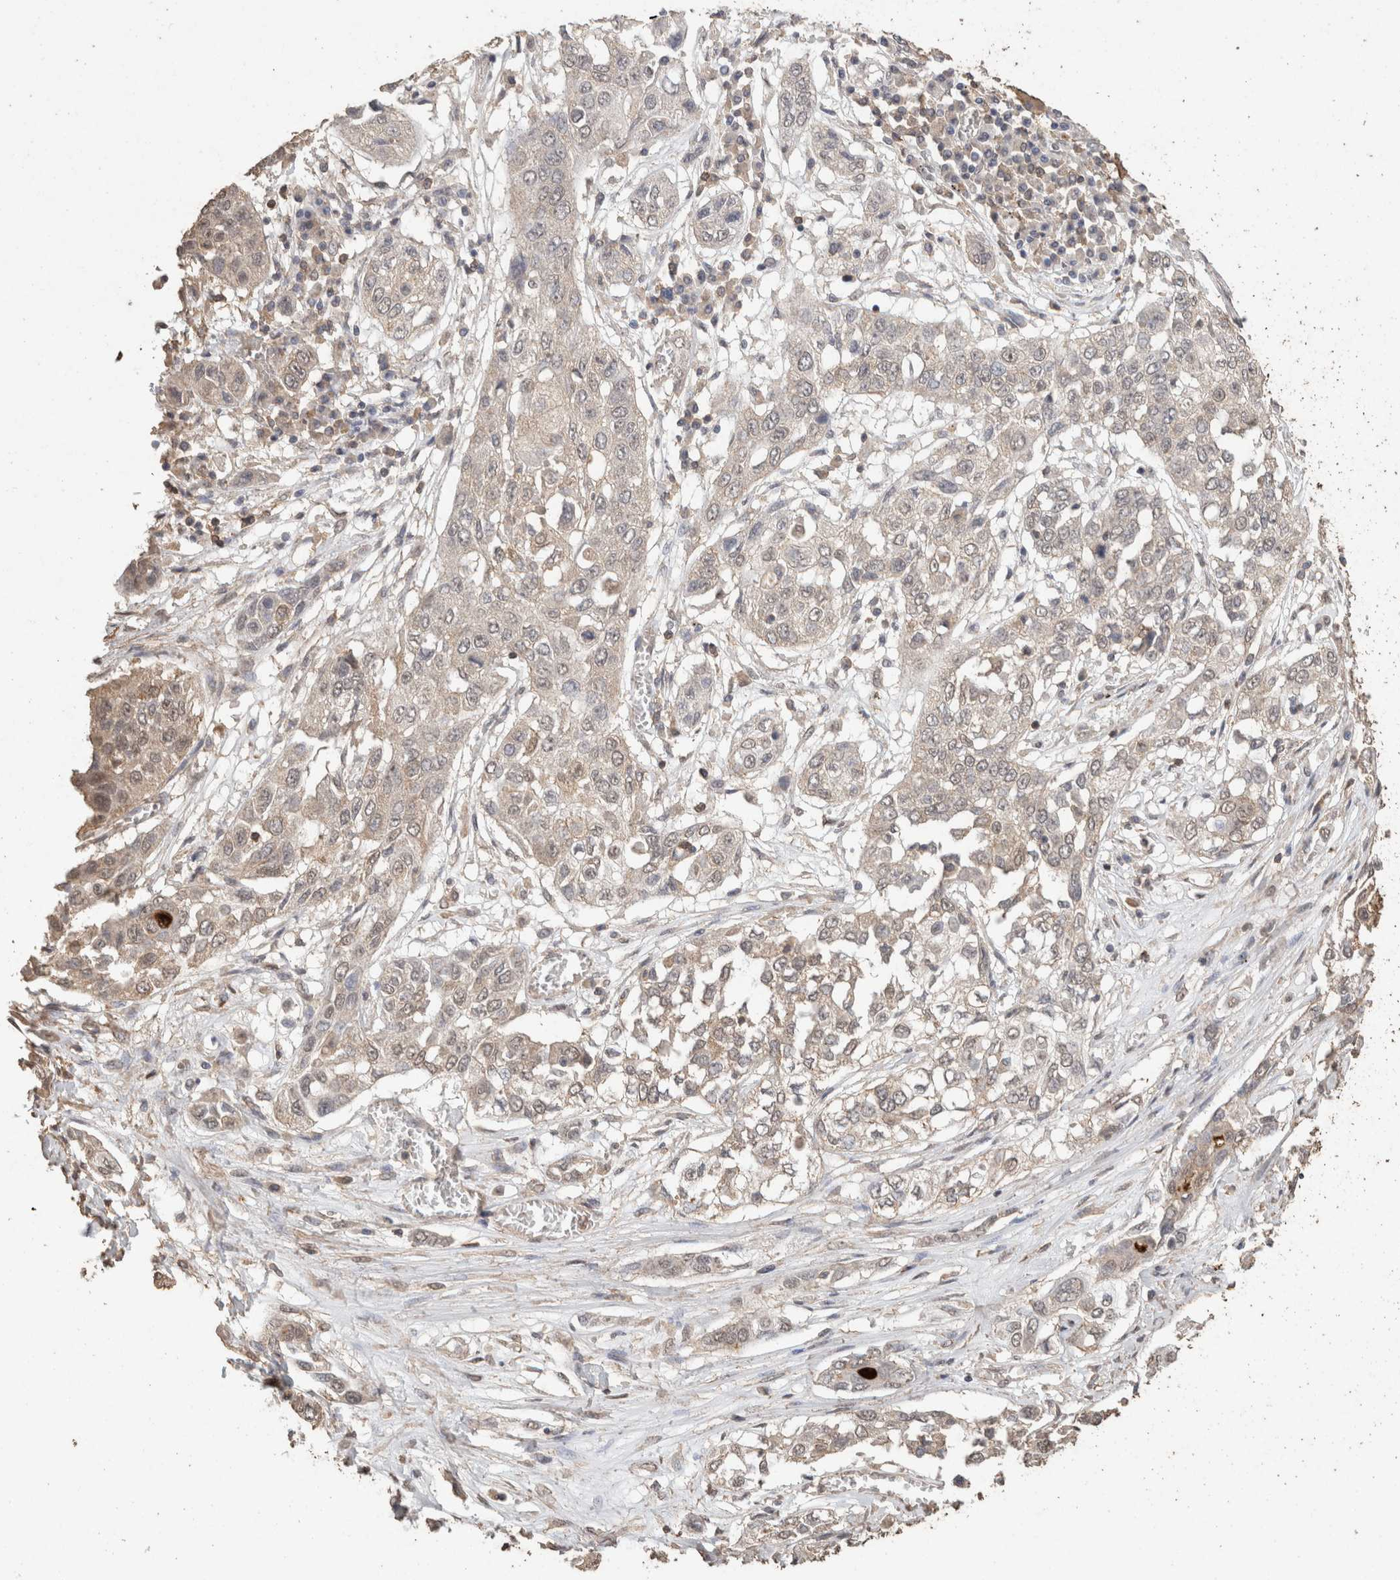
{"staining": {"intensity": "weak", "quantity": "<25%", "location": "cytoplasmic/membranous"}, "tissue": "lung cancer", "cell_type": "Tumor cells", "image_type": "cancer", "snomed": [{"axis": "morphology", "description": "Squamous cell carcinoma, NOS"}, {"axis": "topography", "description": "Lung"}], "caption": "A high-resolution photomicrograph shows IHC staining of lung cancer (squamous cell carcinoma), which reveals no significant staining in tumor cells.", "gene": "CX3CL1", "patient": {"sex": "male", "age": 71}}